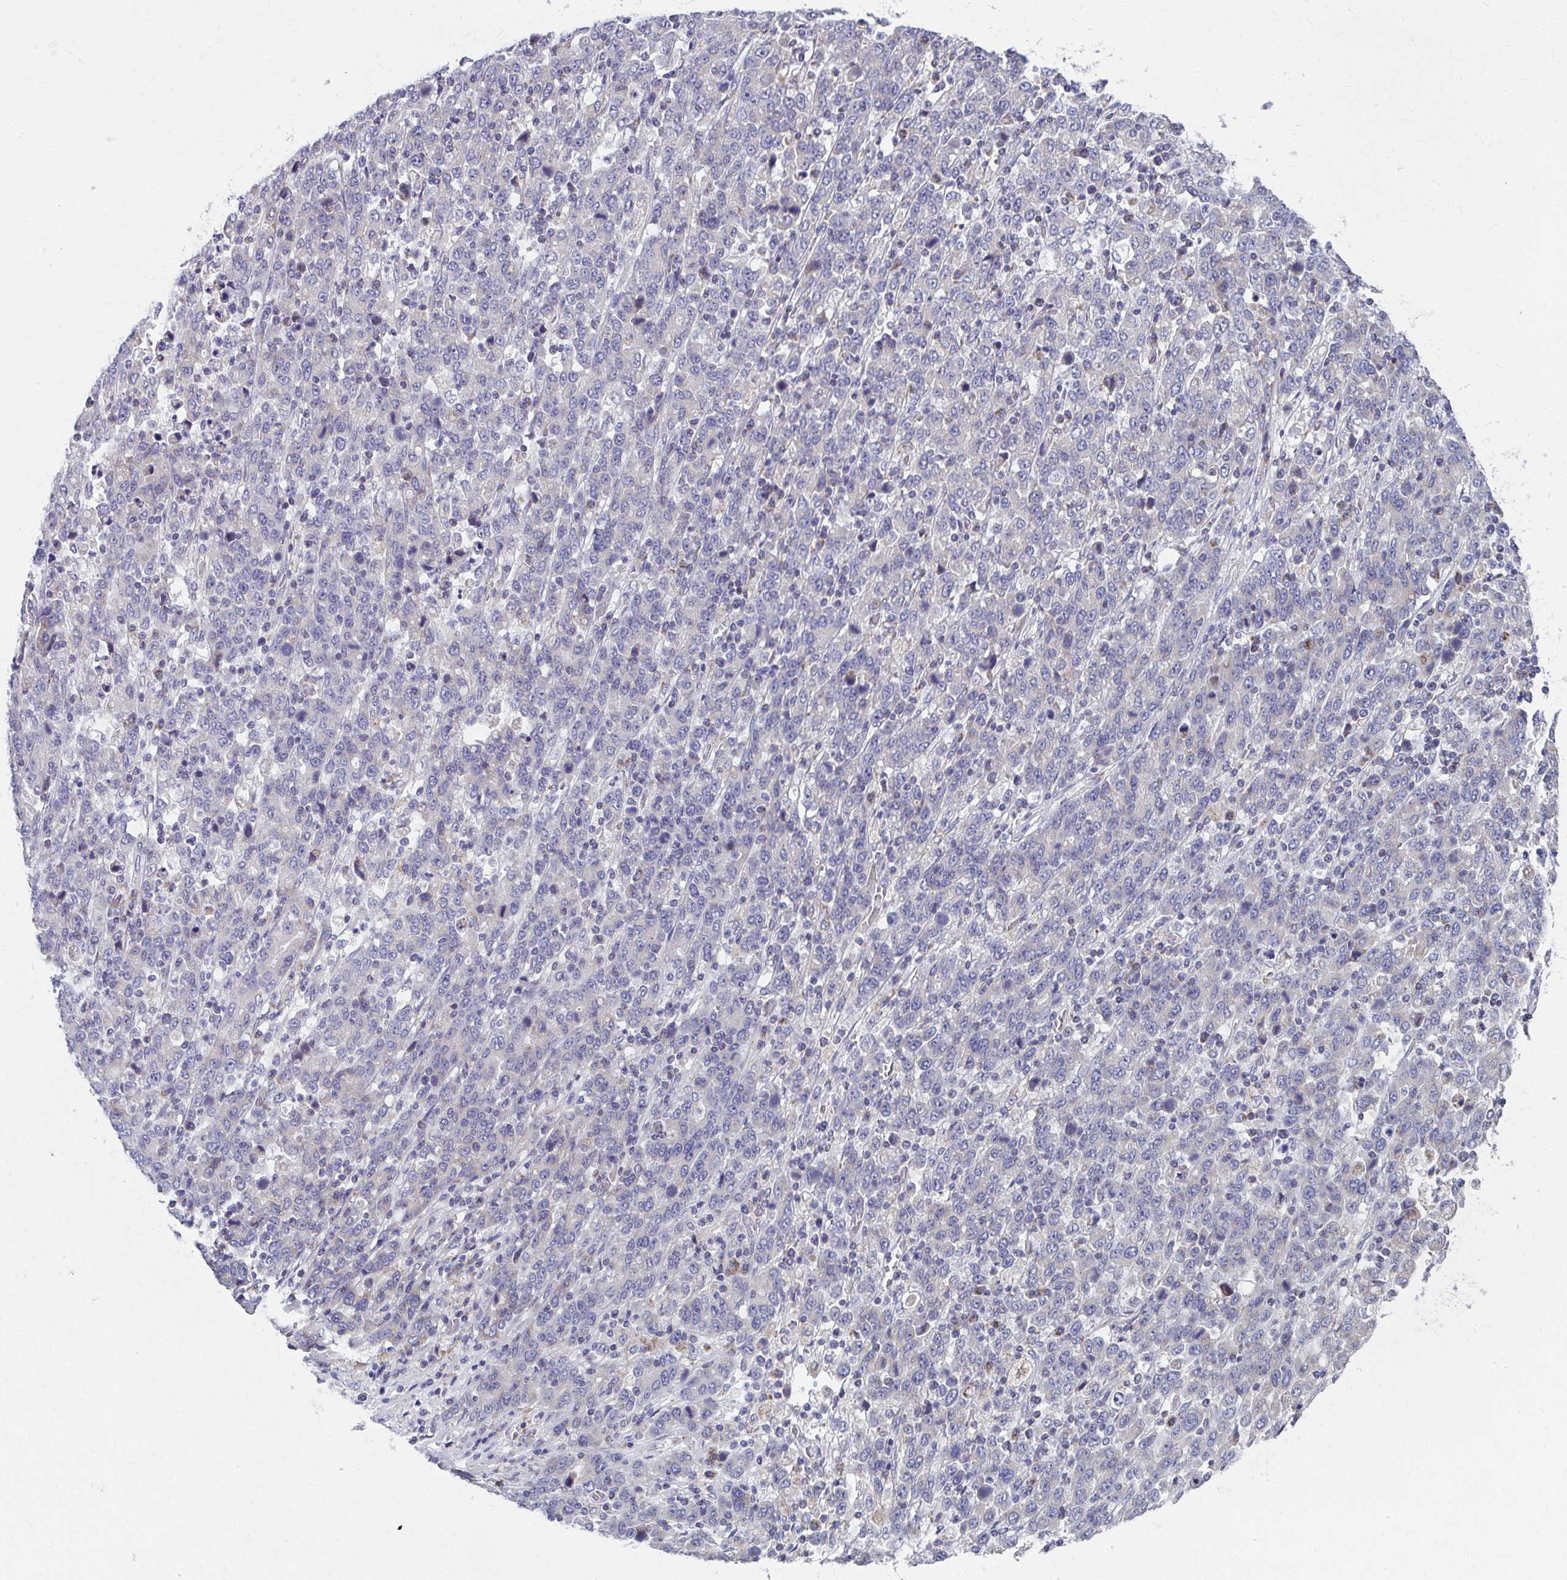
{"staining": {"intensity": "negative", "quantity": "none", "location": "none"}, "tissue": "stomach cancer", "cell_type": "Tumor cells", "image_type": "cancer", "snomed": [{"axis": "morphology", "description": "Adenocarcinoma, NOS"}, {"axis": "topography", "description": "Stomach, upper"}], "caption": "Stomach cancer stained for a protein using immunohistochemistry reveals no staining tumor cells.", "gene": "RCC1L", "patient": {"sex": "male", "age": 69}}